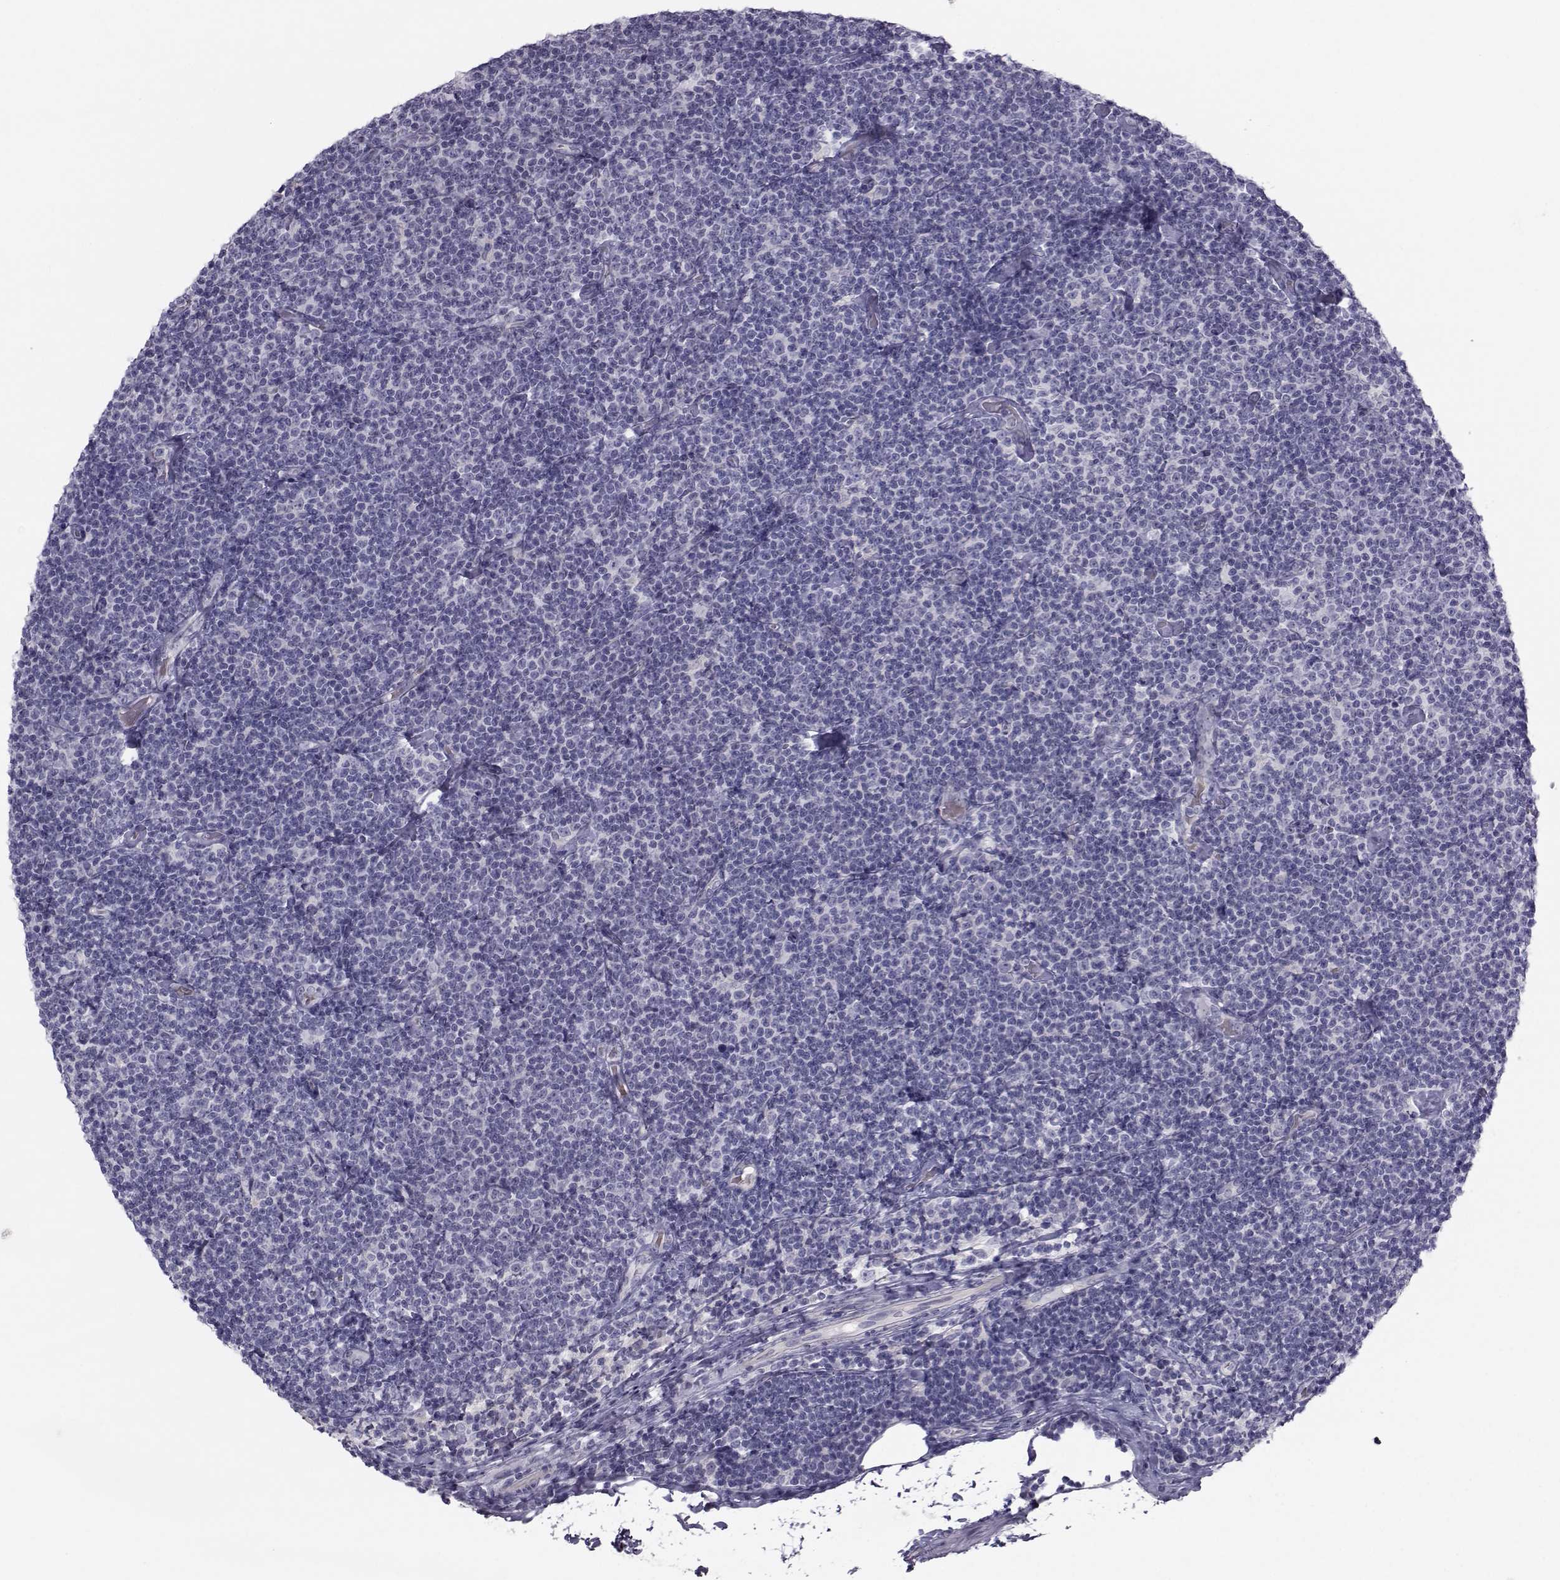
{"staining": {"intensity": "negative", "quantity": "none", "location": "none"}, "tissue": "lymphoma", "cell_type": "Tumor cells", "image_type": "cancer", "snomed": [{"axis": "morphology", "description": "Malignant lymphoma, non-Hodgkin's type, Low grade"}, {"axis": "topography", "description": "Lymph node"}], "caption": "High magnification brightfield microscopy of lymphoma stained with DAB (brown) and counterstained with hematoxylin (blue): tumor cells show no significant staining.", "gene": "GARIN3", "patient": {"sex": "male", "age": 81}}